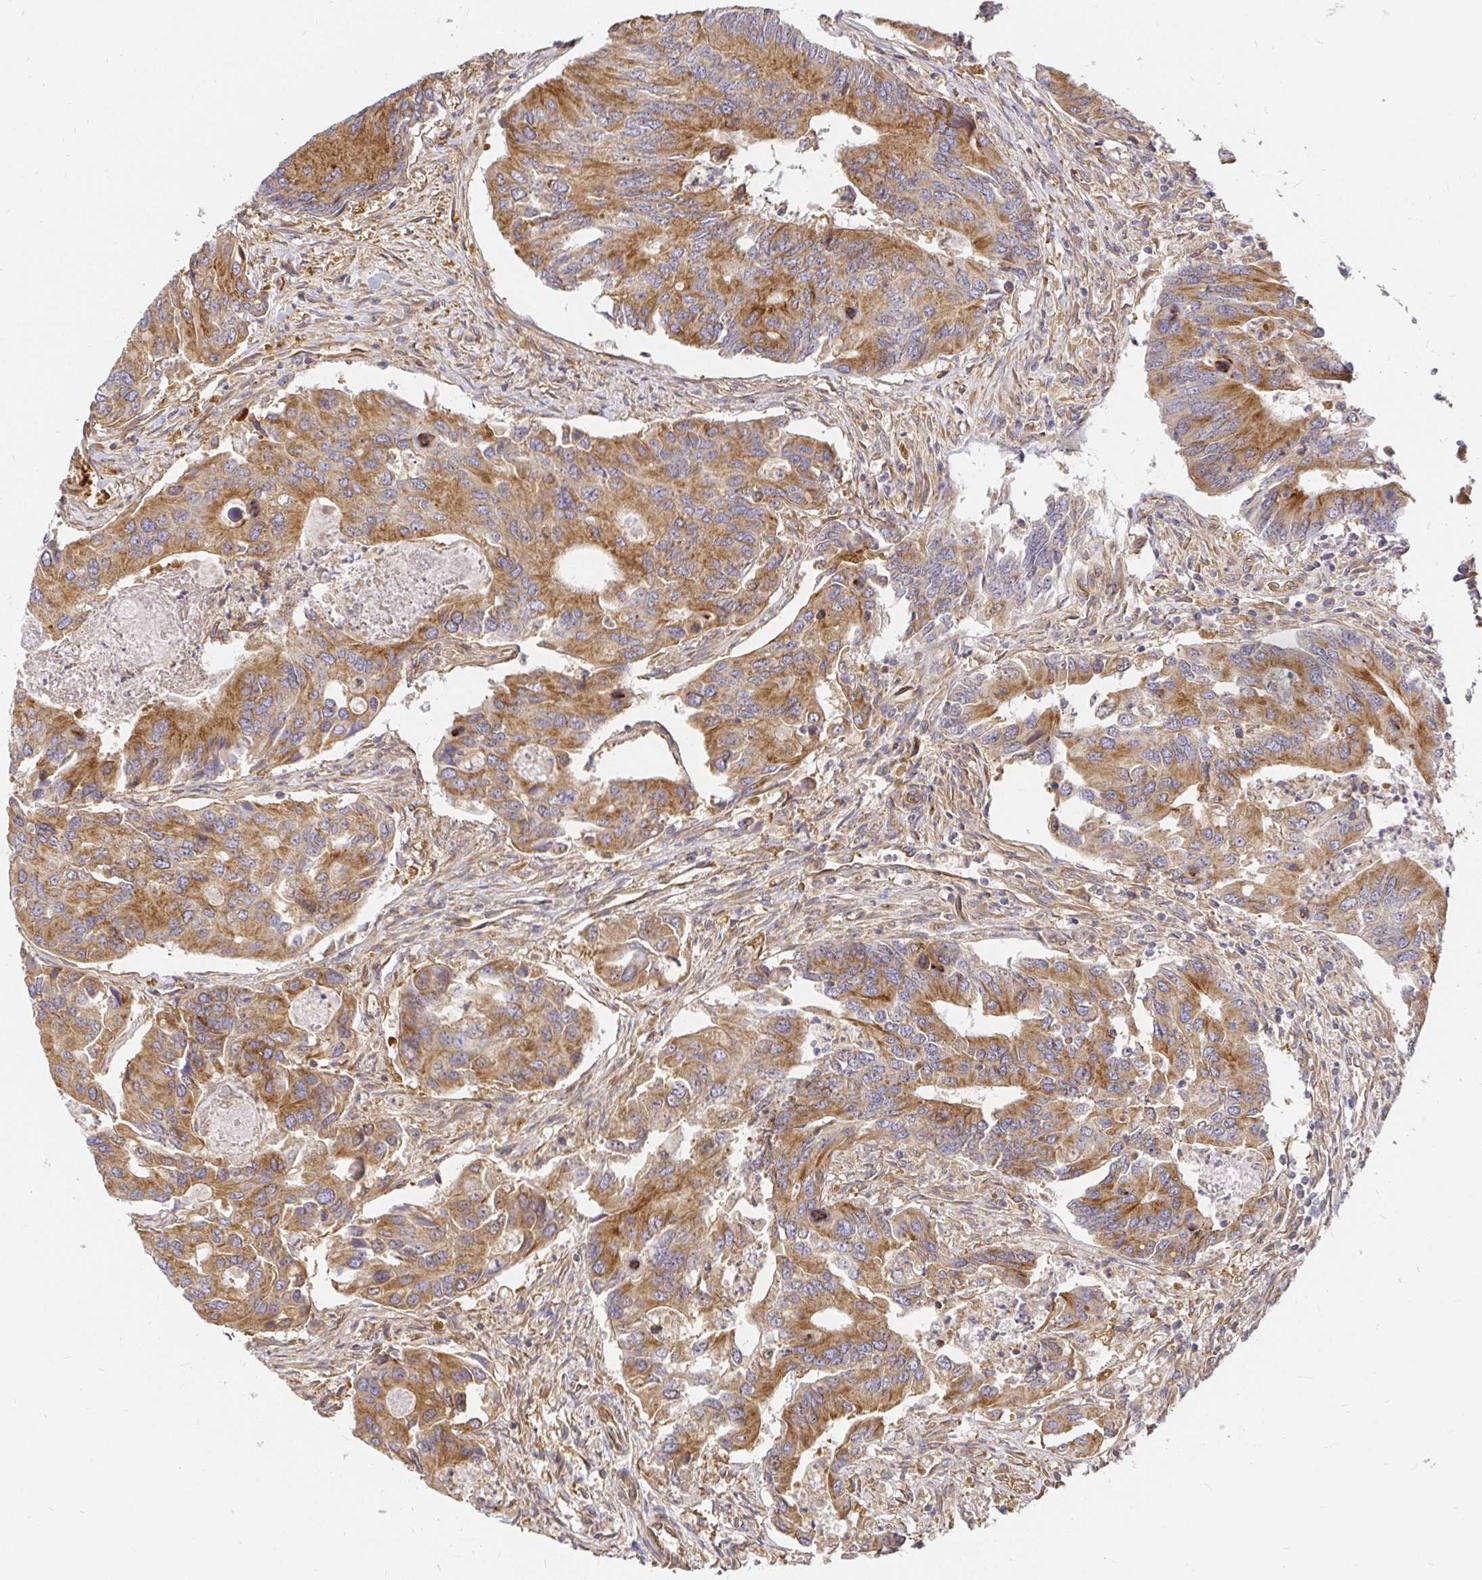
{"staining": {"intensity": "moderate", "quantity": ">75%", "location": "cytoplasmic/membranous"}, "tissue": "colorectal cancer", "cell_type": "Tumor cells", "image_type": "cancer", "snomed": [{"axis": "morphology", "description": "Adenocarcinoma, NOS"}, {"axis": "topography", "description": "Colon"}], "caption": "Human colorectal adenocarcinoma stained for a protein (brown) displays moderate cytoplasmic/membranous positive expression in approximately >75% of tumor cells.", "gene": "KIF5B", "patient": {"sex": "female", "age": 67}}